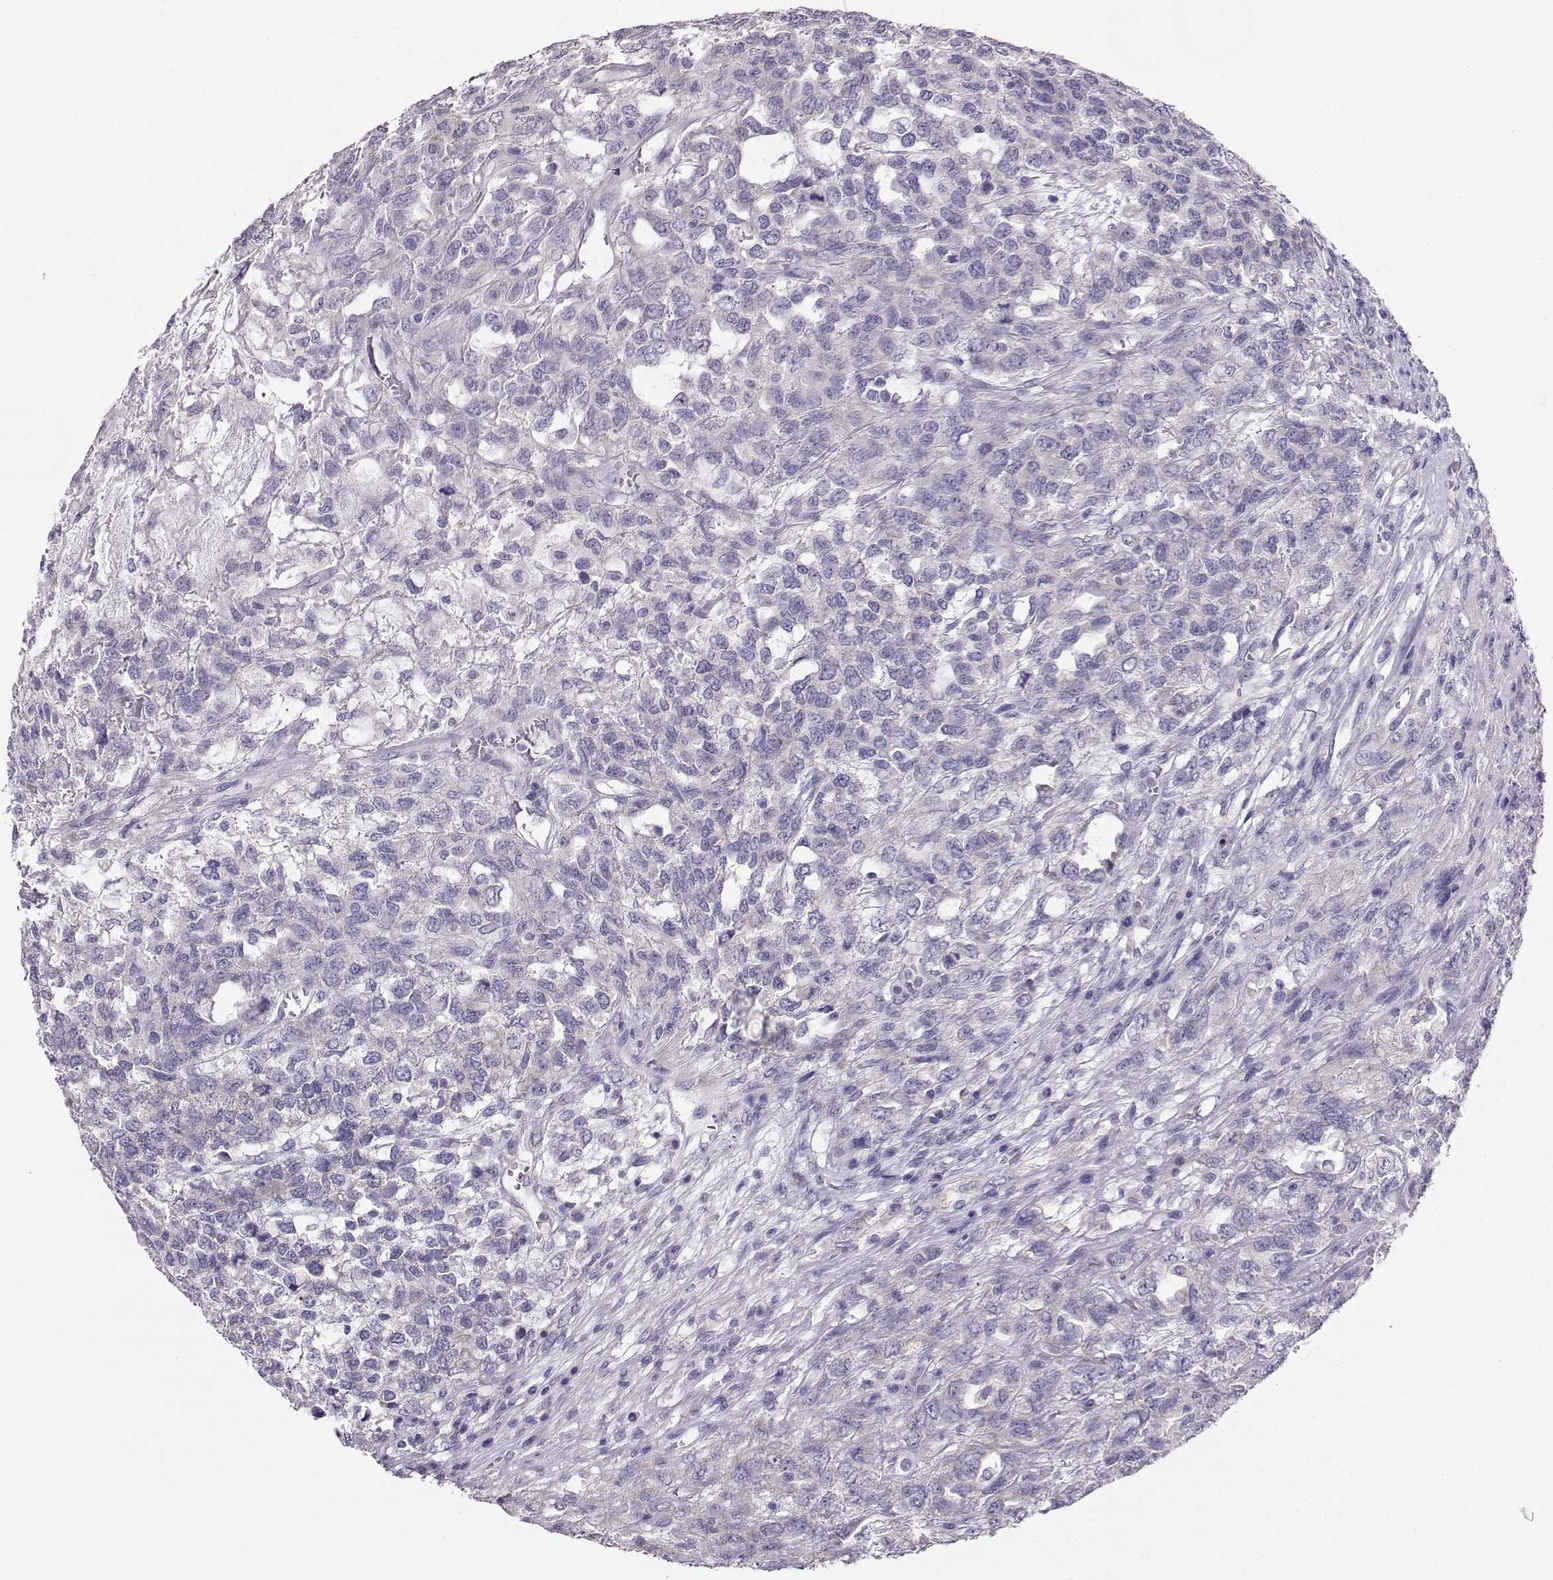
{"staining": {"intensity": "negative", "quantity": "none", "location": "none"}, "tissue": "testis cancer", "cell_type": "Tumor cells", "image_type": "cancer", "snomed": [{"axis": "morphology", "description": "Seminoma, NOS"}, {"axis": "topography", "description": "Testis"}], "caption": "An IHC histopathology image of testis seminoma is shown. There is no staining in tumor cells of testis seminoma.", "gene": "AVP", "patient": {"sex": "male", "age": 52}}